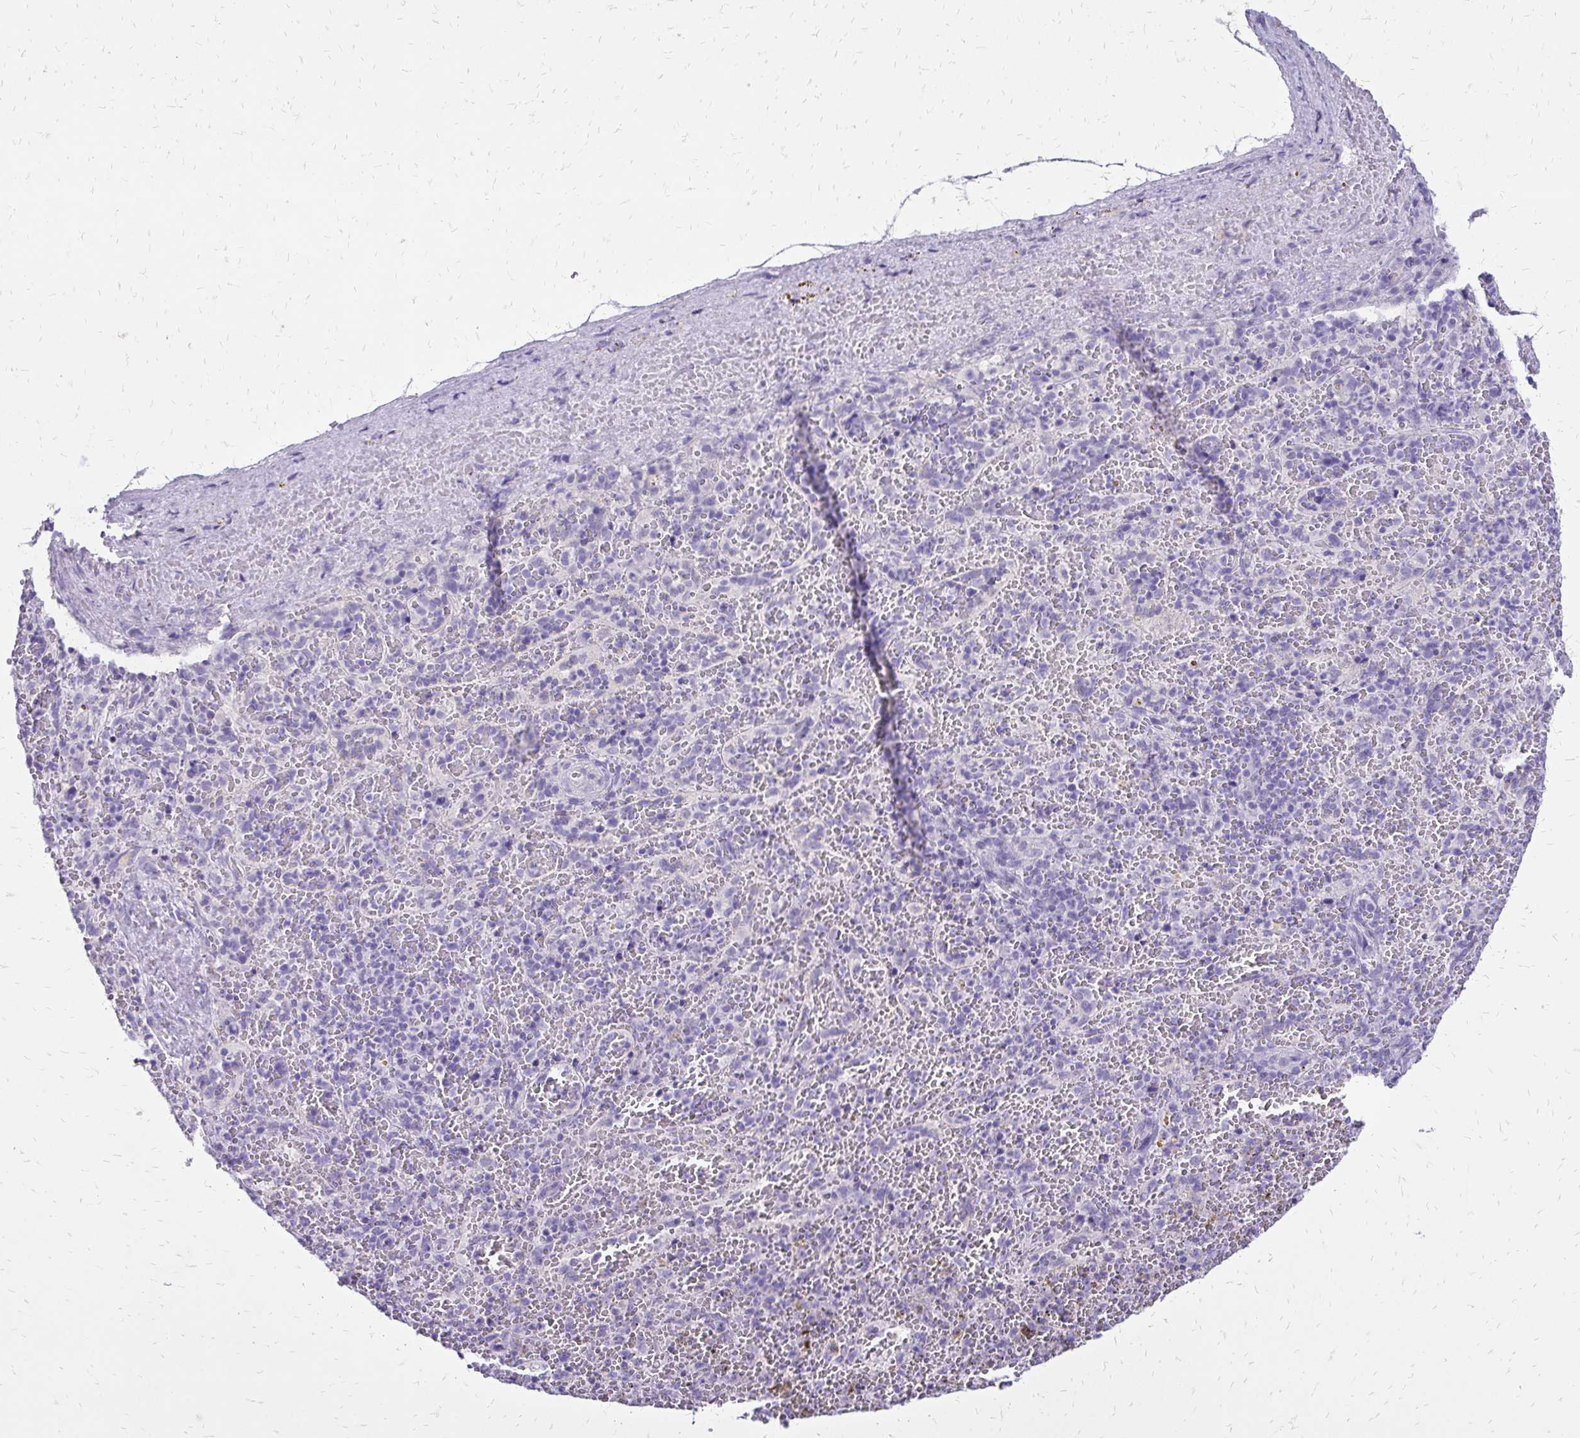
{"staining": {"intensity": "negative", "quantity": "none", "location": "none"}, "tissue": "spleen", "cell_type": "Cells in red pulp", "image_type": "normal", "snomed": [{"axis": "morphology", "description": "Normal tissue, NOS"}, {"axis": "topography", "description": "Spleen"}], "caption": "Spleen stained for a protein using IHC shows no expression cells in red pulp.", "gene": "SLC32A1", "patient": {"sex": "female", "age": 50}}